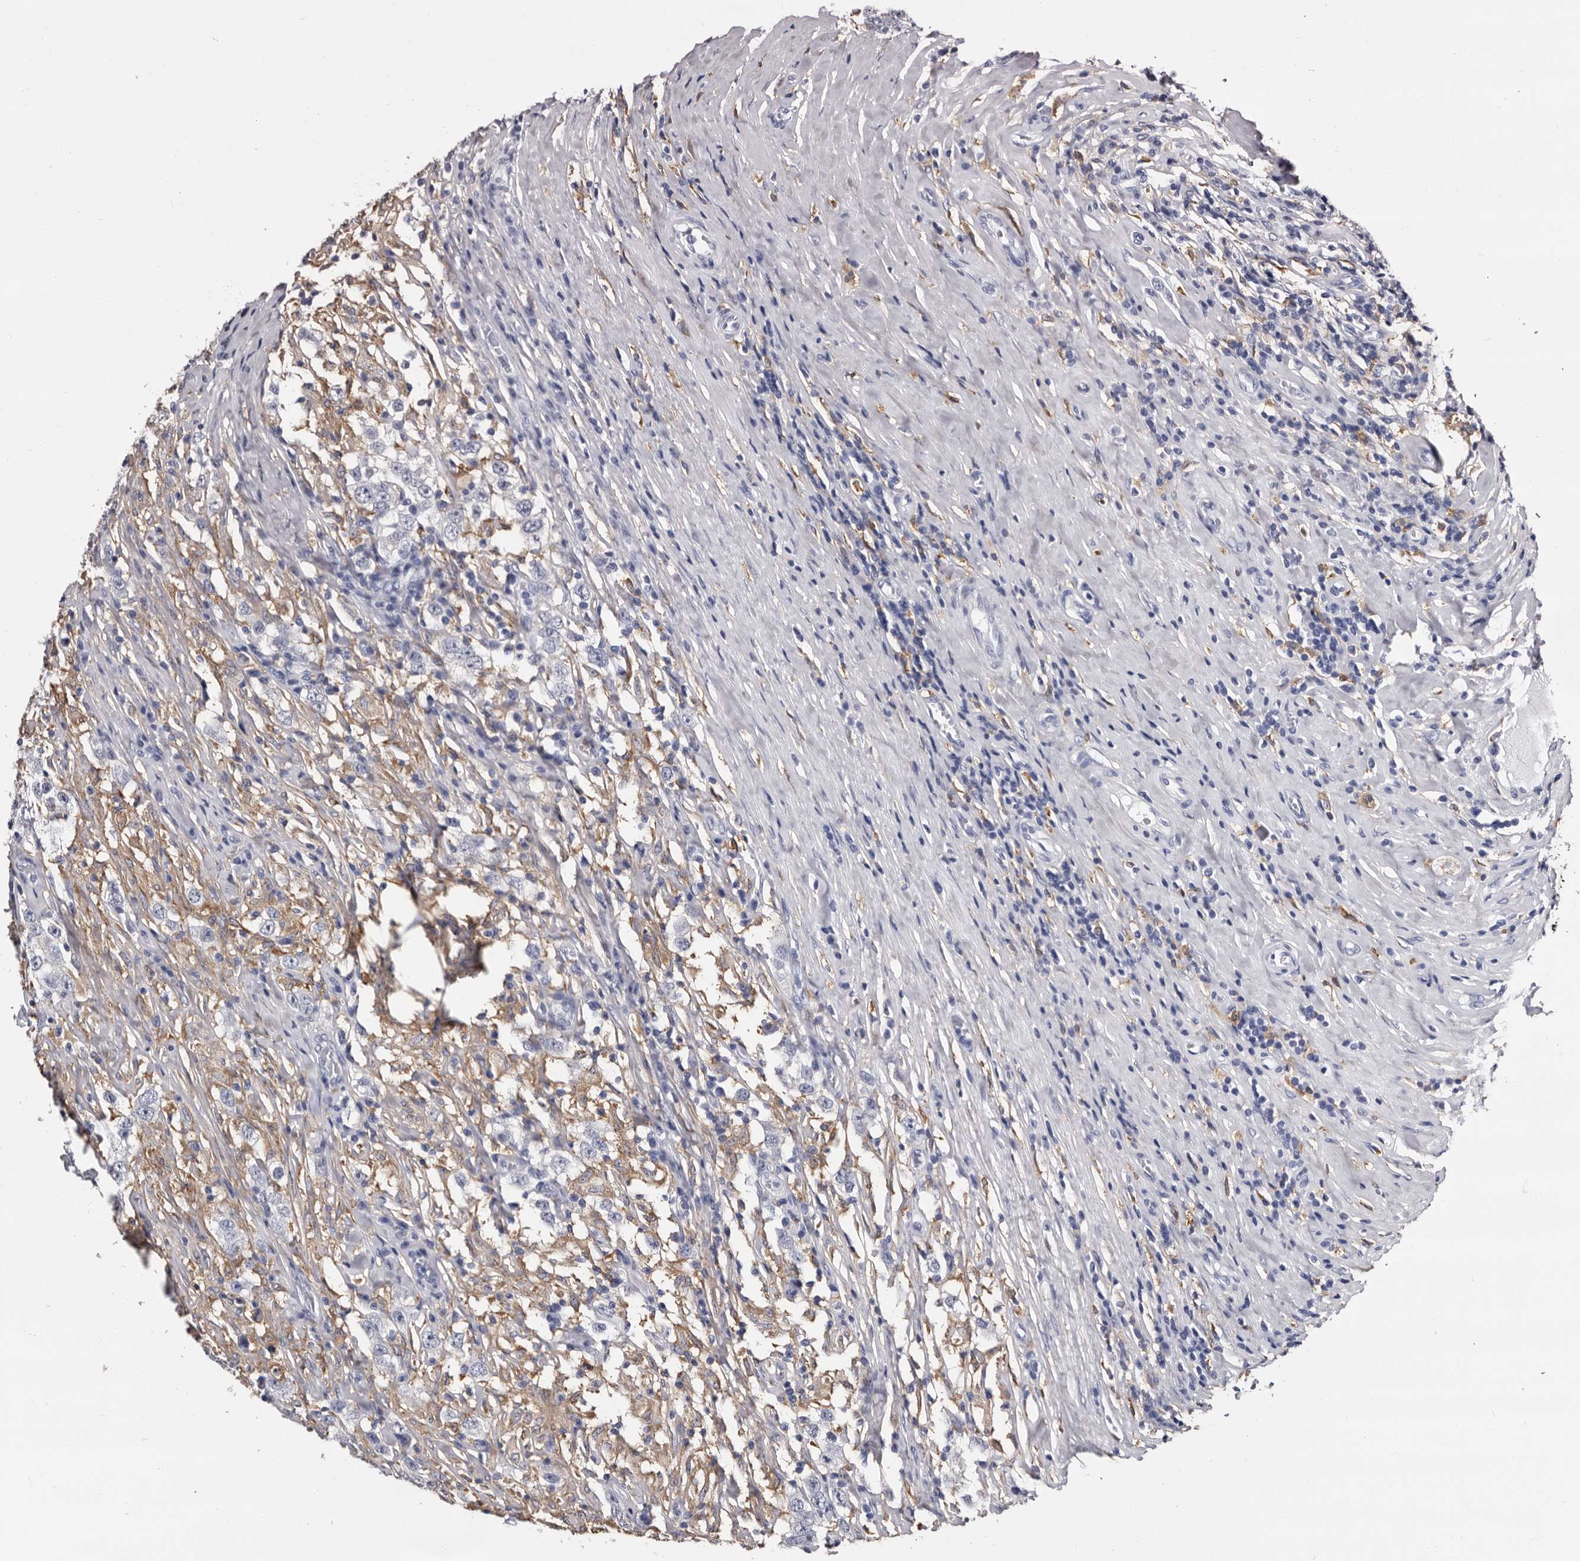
{"staining": {"intensity": "negative", "quantity": "none", "location": "none"}, "tissue": "testis cancer", "cell_type": "Tumor cells", "image_type": "cancer", "snomed": [{"axis": "morphology", "description": "Seminoma, NOS"}, {"axis": "topography", "description": "Testis"}], "caption": "Immunohistochemistry micrograph of neoplastic tissue: seminoma (testis) stained with DAB reveals no significant protein staining in tumor cells.", "gene": "EPB41L3", "patient": {"sex": "male", "age": 41}}